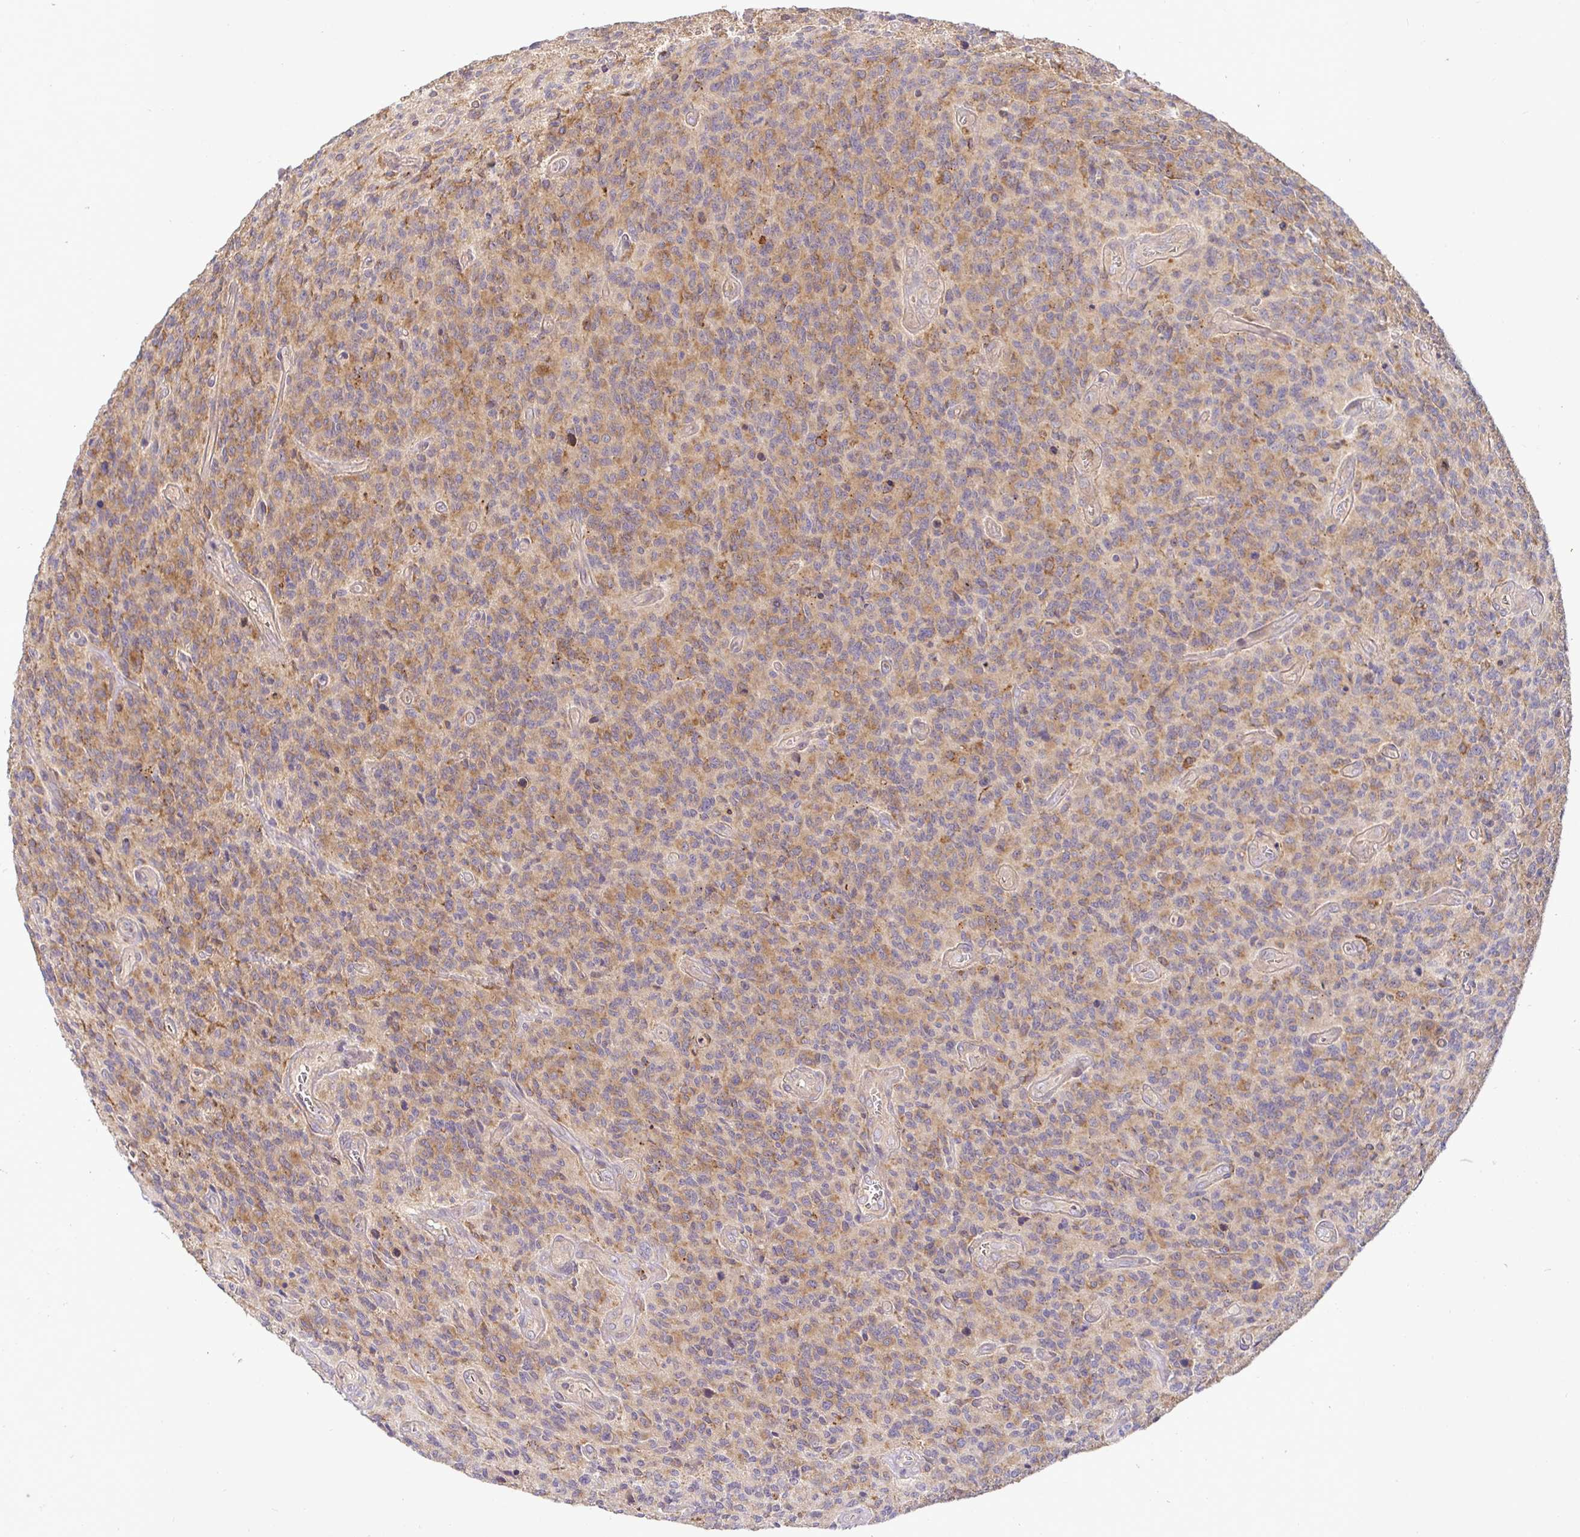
{"staining": {"intensity": "weak", "quantity": "25%-75%", "location": "cytoplasmic/membranous"}, "tissue": "glioma", "cell_type": "Tumor cells", "image_type": "cancer", "snomed": [{"axis": "morphology", "description": "Glioma, malignant, High grade"}, {"axis": "topography", "description": "Brain"}], "caption": "High-grade glioma (malignant) stained with a brown dye reveals weak cytoplasmic/membranous positive expression in approximately 25%-75% of tumor cells.", "gene": "ATP6V1F", "patient": {"sex": "male", "age": 76}}